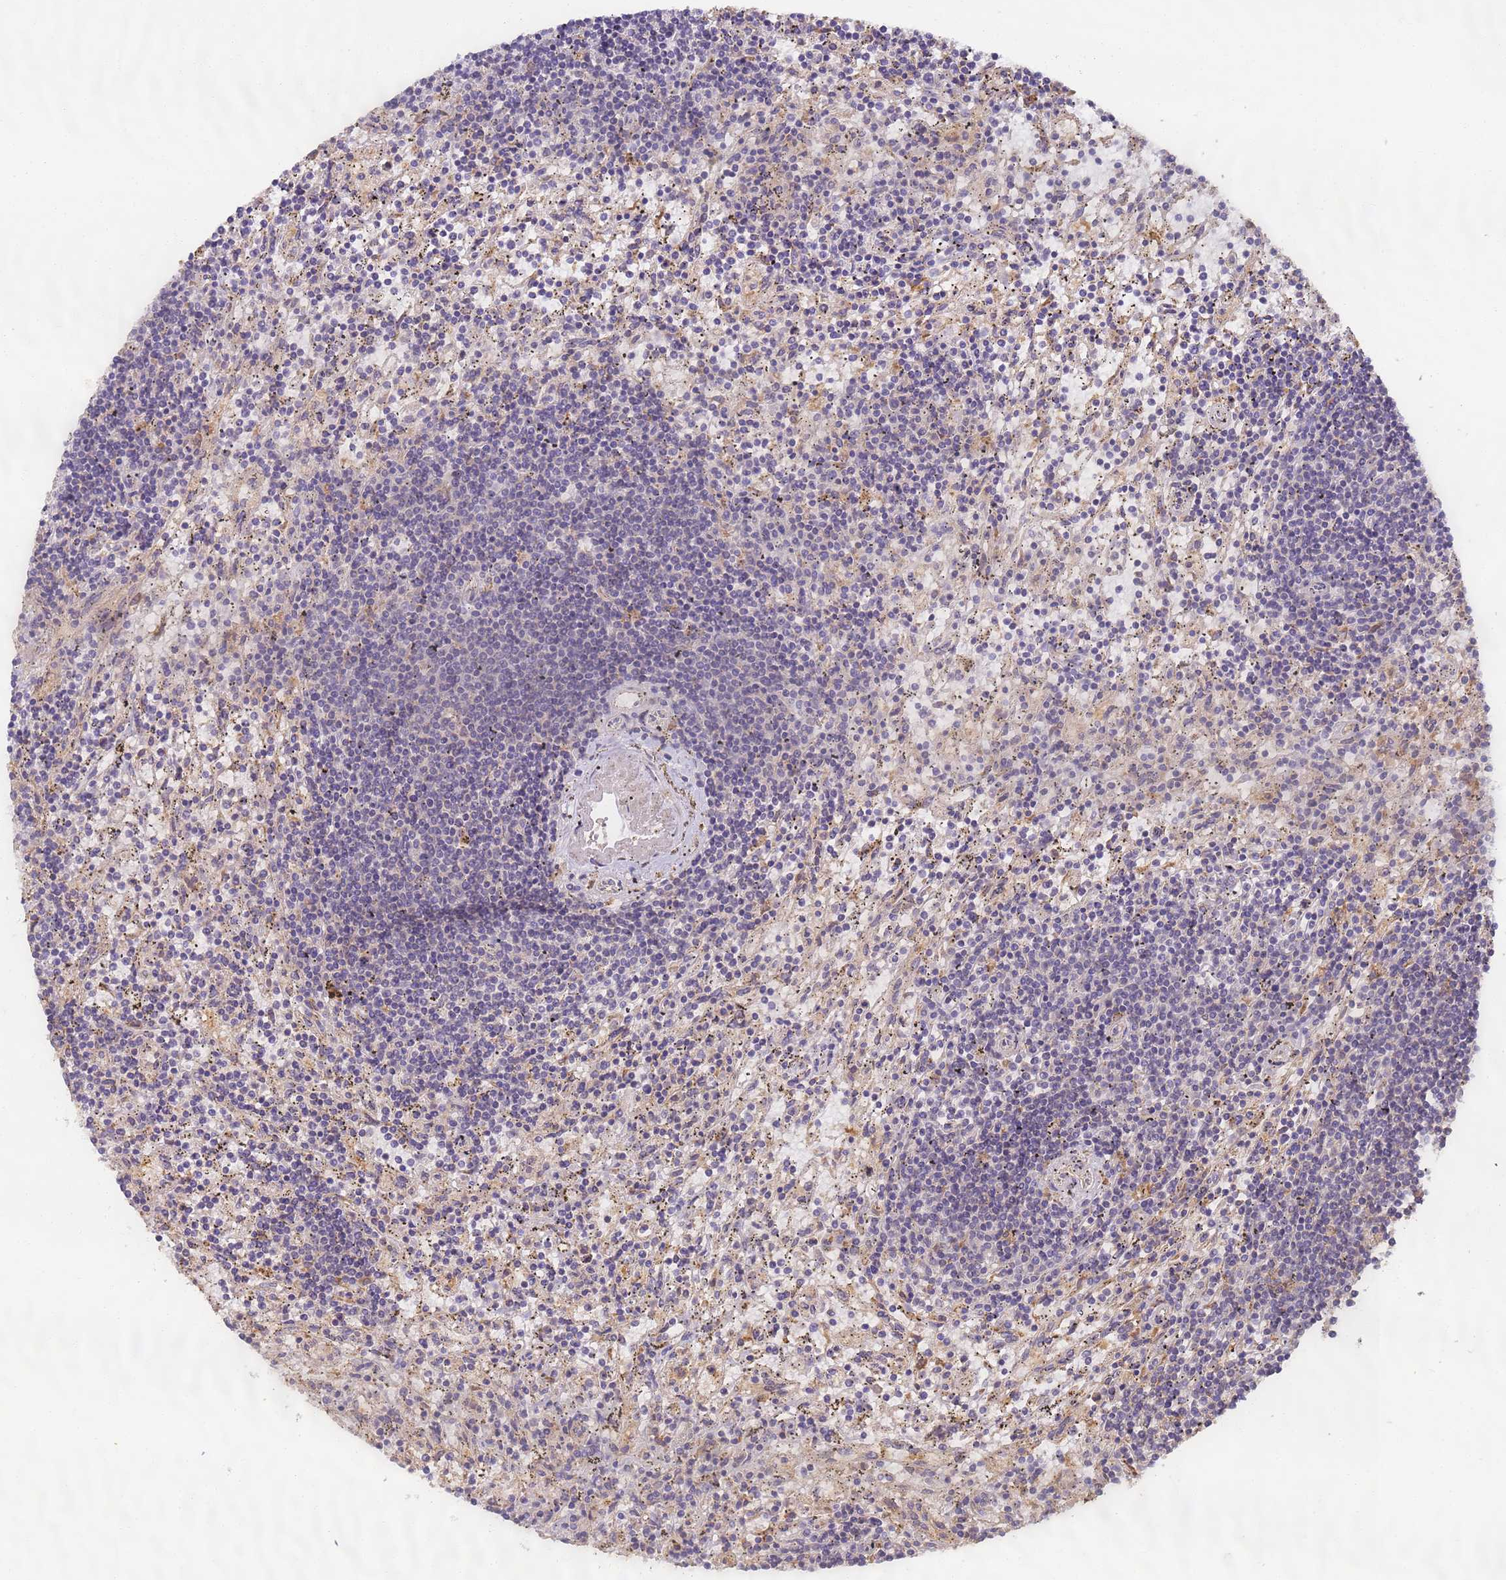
{"staining": {"intensity": "negative", "quantity": "none", "location": "none"}, "tissue": "lymphoma", "cell_type": "Tumor cells", "image_type": "cancer", "snomed": [{"axis": "morphology", "description": "Malignant lymphoma, non-Hodgkin's type, Low grade"}, {"axis": "topography", "description": "Spleen"}], "caption": "Immunohistochemistry (IHC) histopathology image of low-grade malignant lymphoma, non-Hodgkin's type stained for a protein (brown), which reveals no expression in tumor cells.", "gene": "TIGAR", "patient": {"sex": "male", "age": 76}}